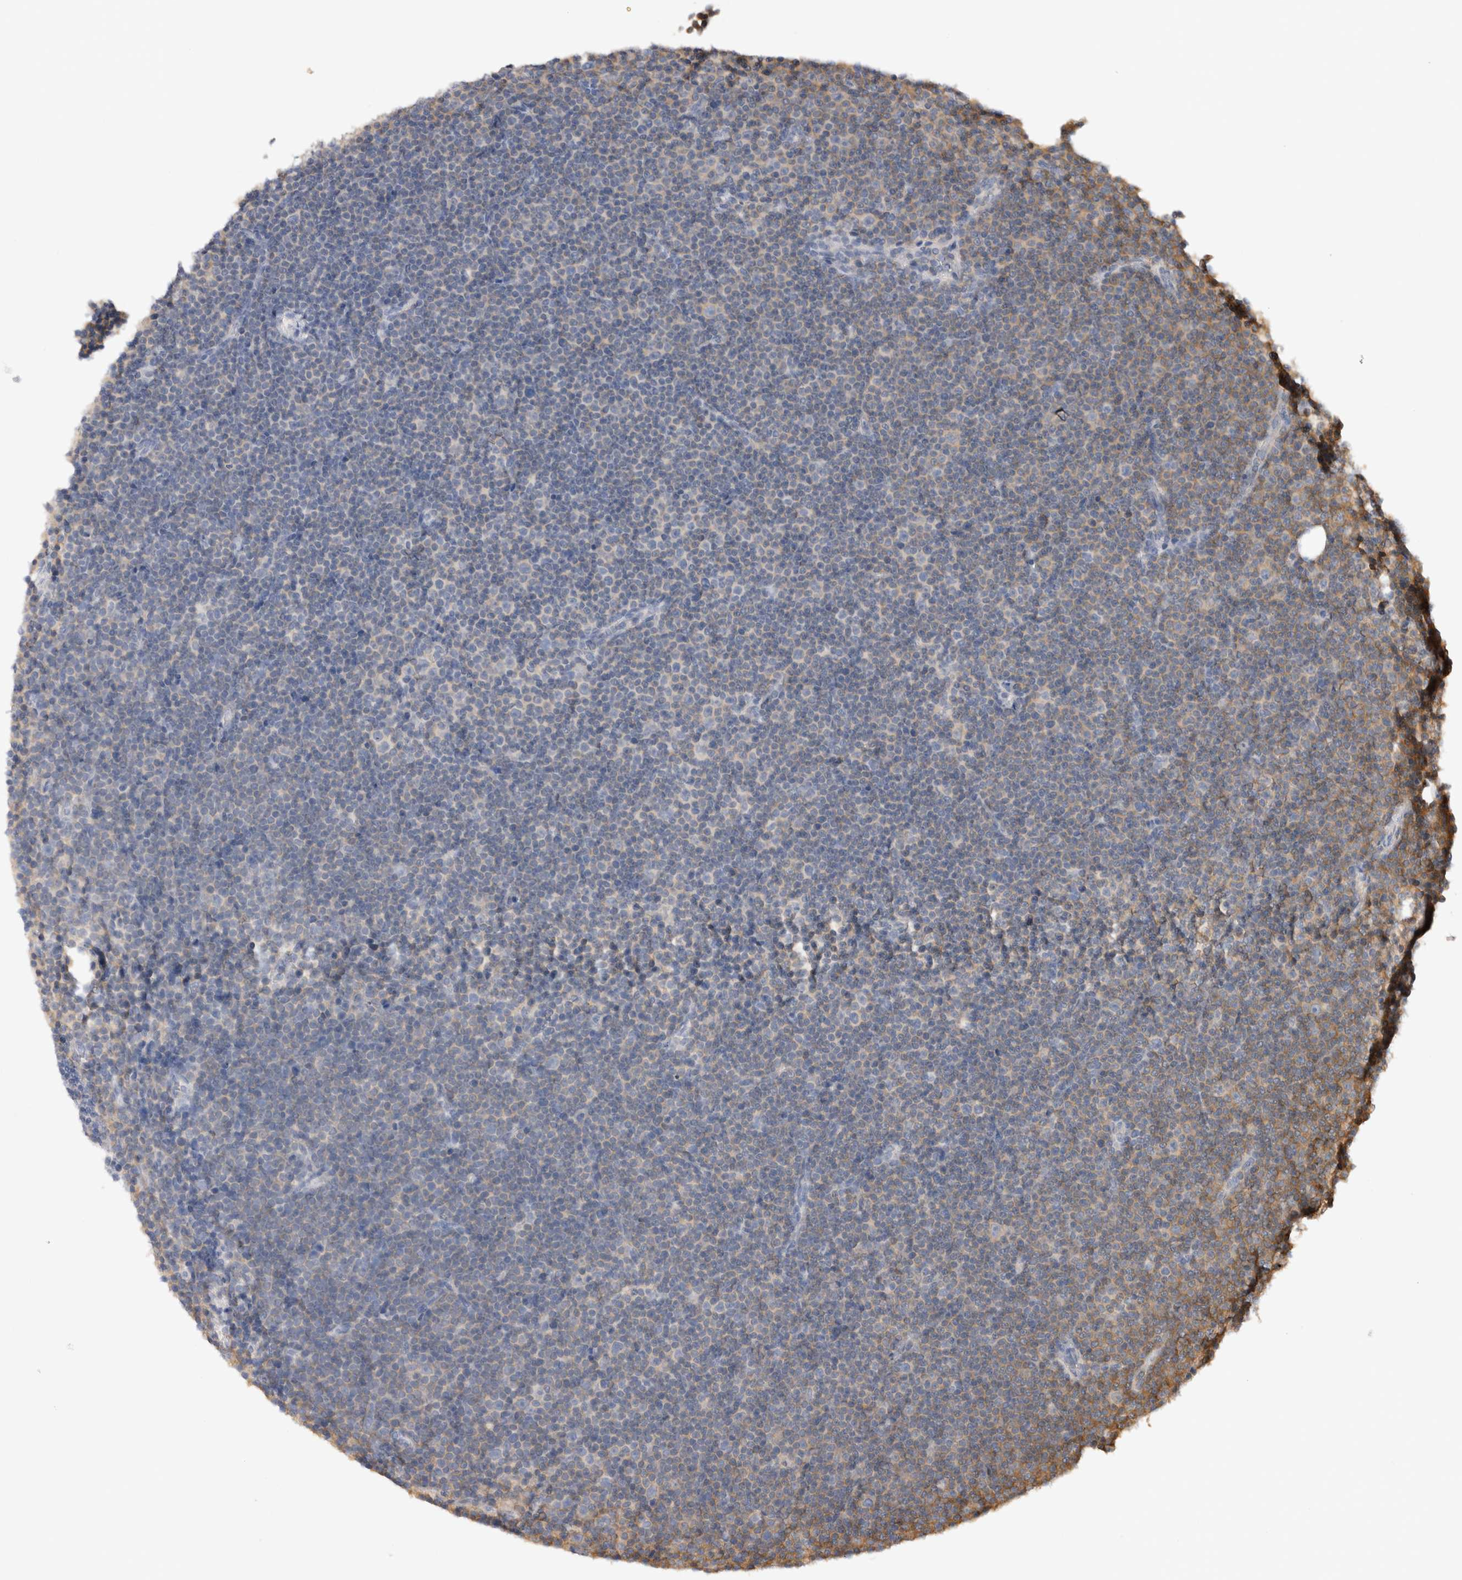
{"staining": {"intensity": "negative", "quantity": "none", "location": "none"}, "tissue": "lymphoma", "cell_type": "Tumor cells", "image_type": "cancer", "snomed": [{"axis": "morphology", "description": "Malignant lymphoma, non-Hodgkin's type, Low grade"}, {"axis": "topography", "description": "Lymph node"}], "caption": "The histopathology image shows no significant staining in tumor cells of lymphoma.", "gene": "GAS1", "patient": {"sex": "female", "age": 67}}